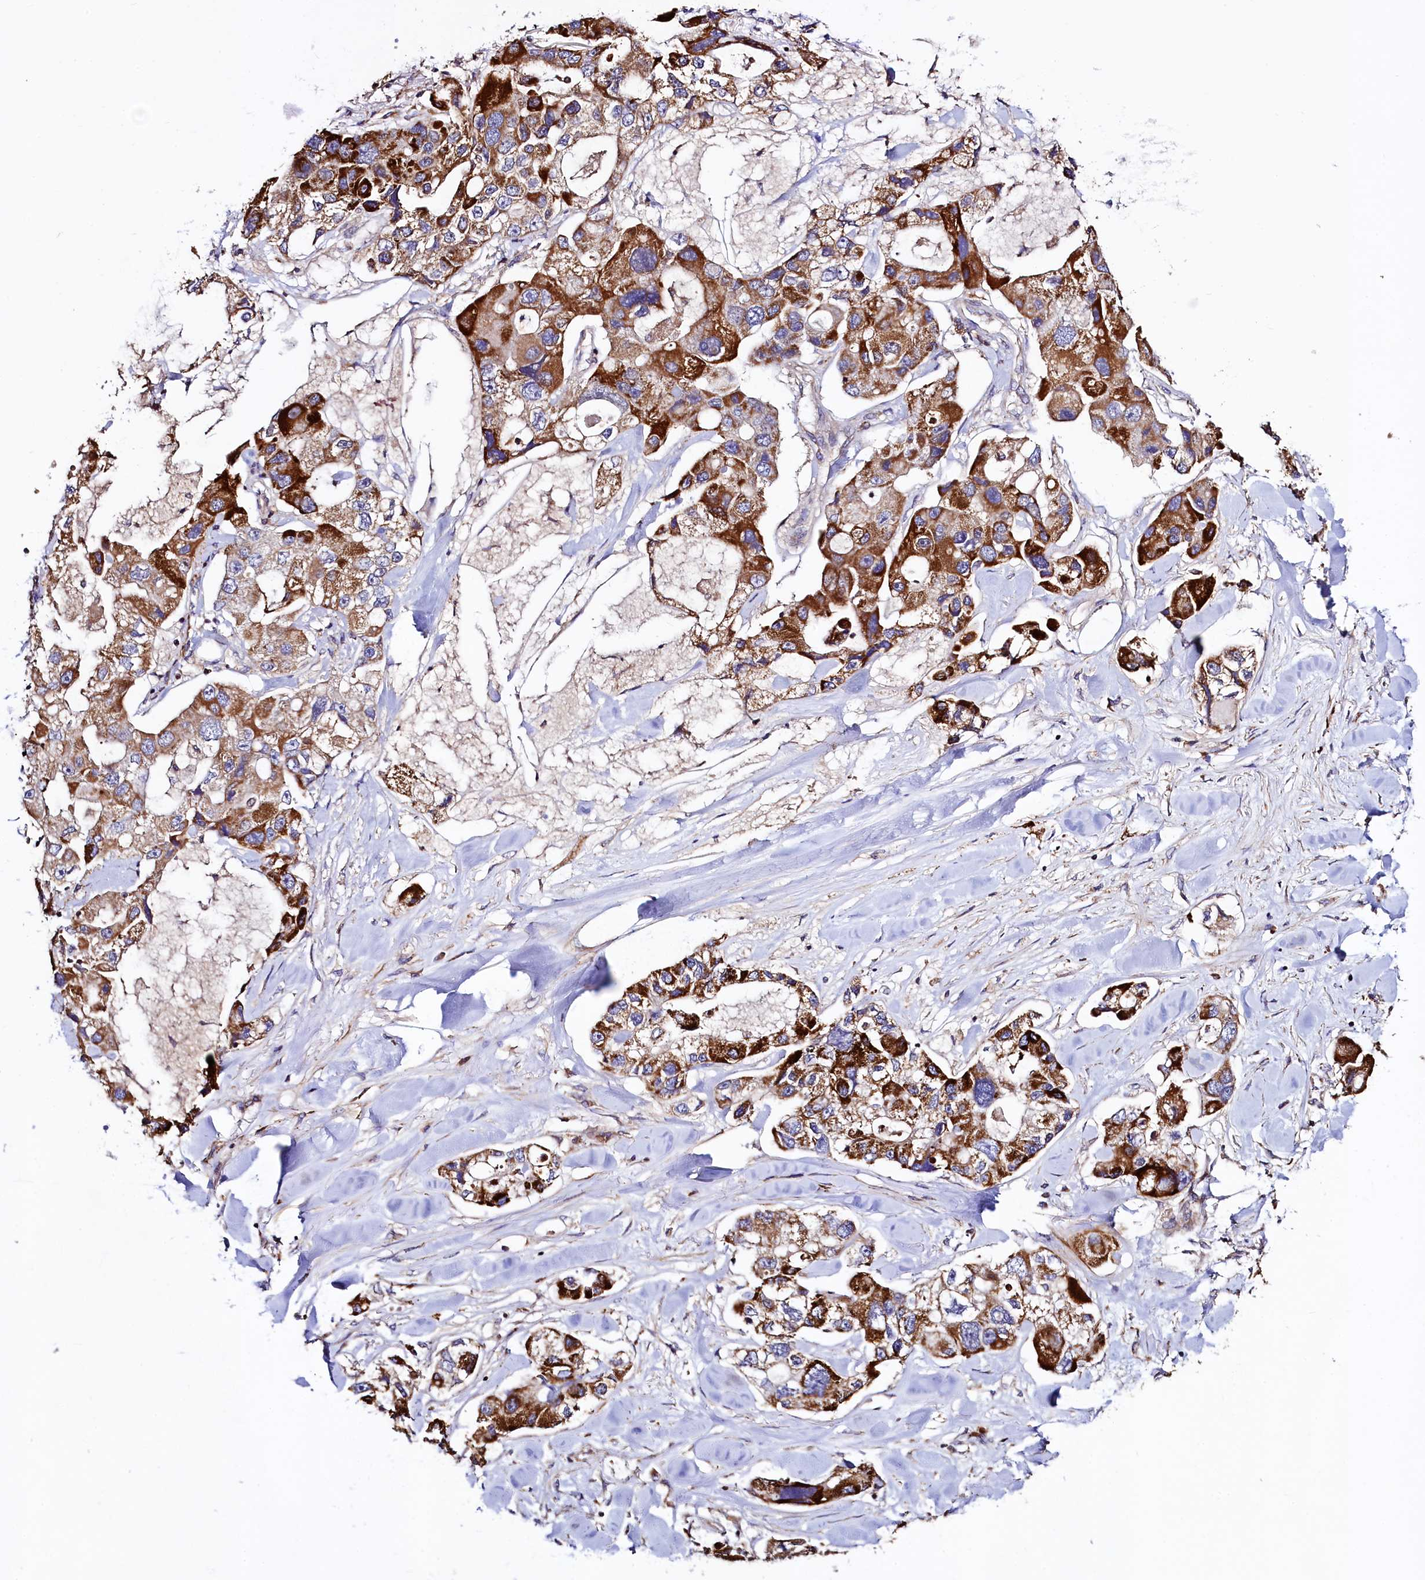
{"staining": {"intensity": "strong", "quantity": ">75%", "location": "cytoplasmic/membranous"}, "tissue": "lung cancer", "cell_type": "Tumor cells", "image_type": "cancer", "snomed": [{"axis": "morphology", "description": "Adenocarcinoma, NOS"}, {"axis": "topography", "description": "Lung"}], "caption": "Immunohistochemical staining of lung cancer (adenocarcinoma) reveals high levels of strong cytoplasmic/membranous expression in approximately >75% of tumor cells.", "gene": "CIAO3", "patient": {"sex": "female", "age": 54}}